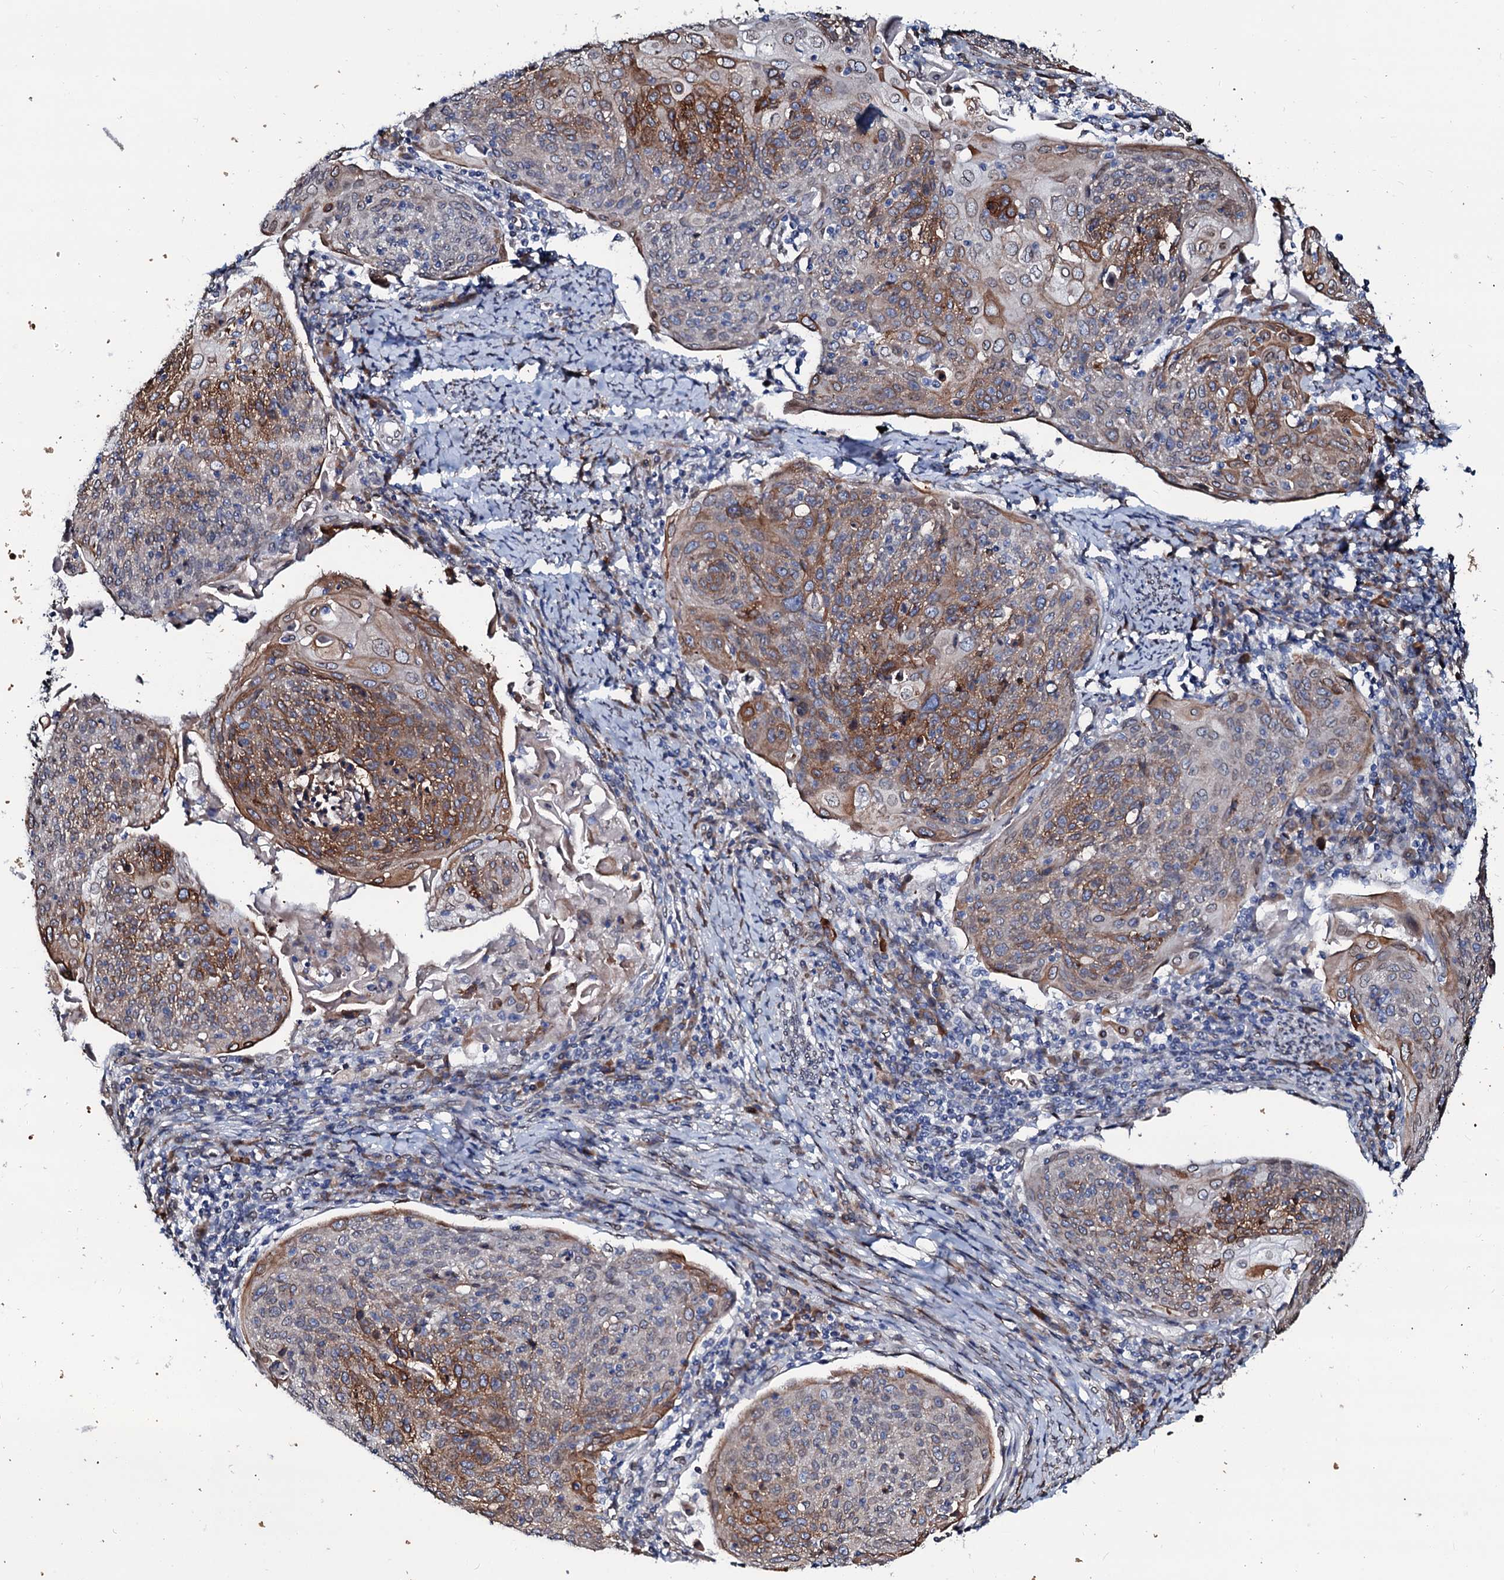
{"staining": {"intensity": "moderate", "quantity": "25%-75%", "location": "cytoplasmic/membranous"}, "tissue": "cervical cancer", "cell_type": "Tumor cells", "image_type": "cancer", "snomed": [{"axis": "morphology", "description": "Squamous cell carcinoma, NOS"}, {"axis": "topography", "description": "Cervix"}], "caption": "Cervical squamous cell carcinoma stained for a protein exhibits moderate cytoplasmic/membranous positivity in tumor cells. The staining was performed using DAB, with brown indicating positive protein expression. Nuclei are stained blue with hematoxylin.", "gene": "NRP2", "patient": {"sex": "female", "age": 67}}